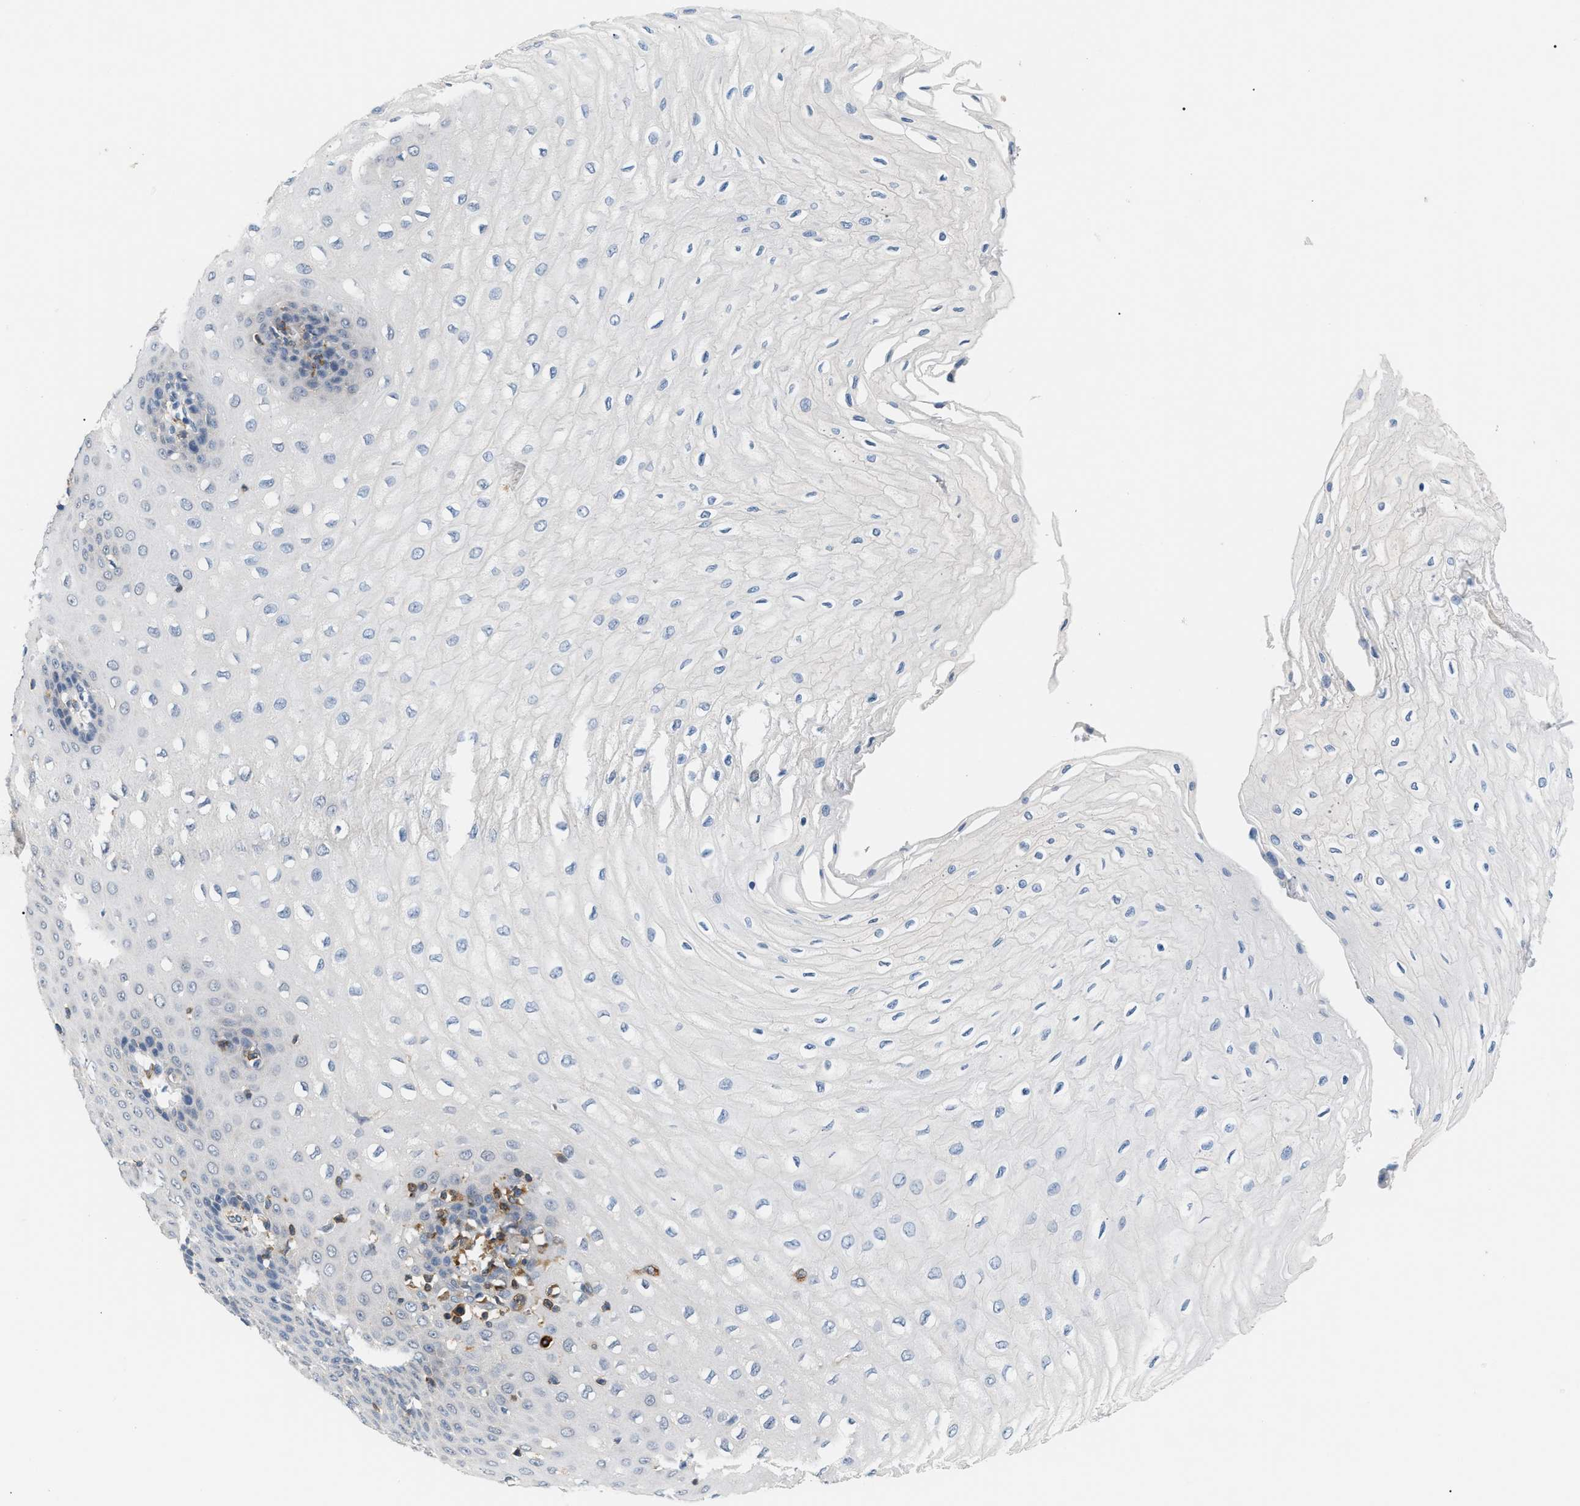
{"staining": {"intensity": "weak", "quantity": "<25%", "location": "cytoplasmic/membranous"}, "tissue": "esophagus", "cell_type": "Squamous epithelial cells", "image_type": "normal", "snomed": [{"axis": "morphology", "description": "Normal tissue, NOS"}, {"axis": "morphology", "description": "Squamous cell carcinoma, NOS"}, {"axis": "topography", "description": "Esophagus"}], "caption": "Immunohistochemistry photomicrograph of benign esophagus stained for a protein (brown), which reveals no expression in squamous epithelial cells.", "gene": "INPP5D", "patient": {"sex": "male", "age": 65}}